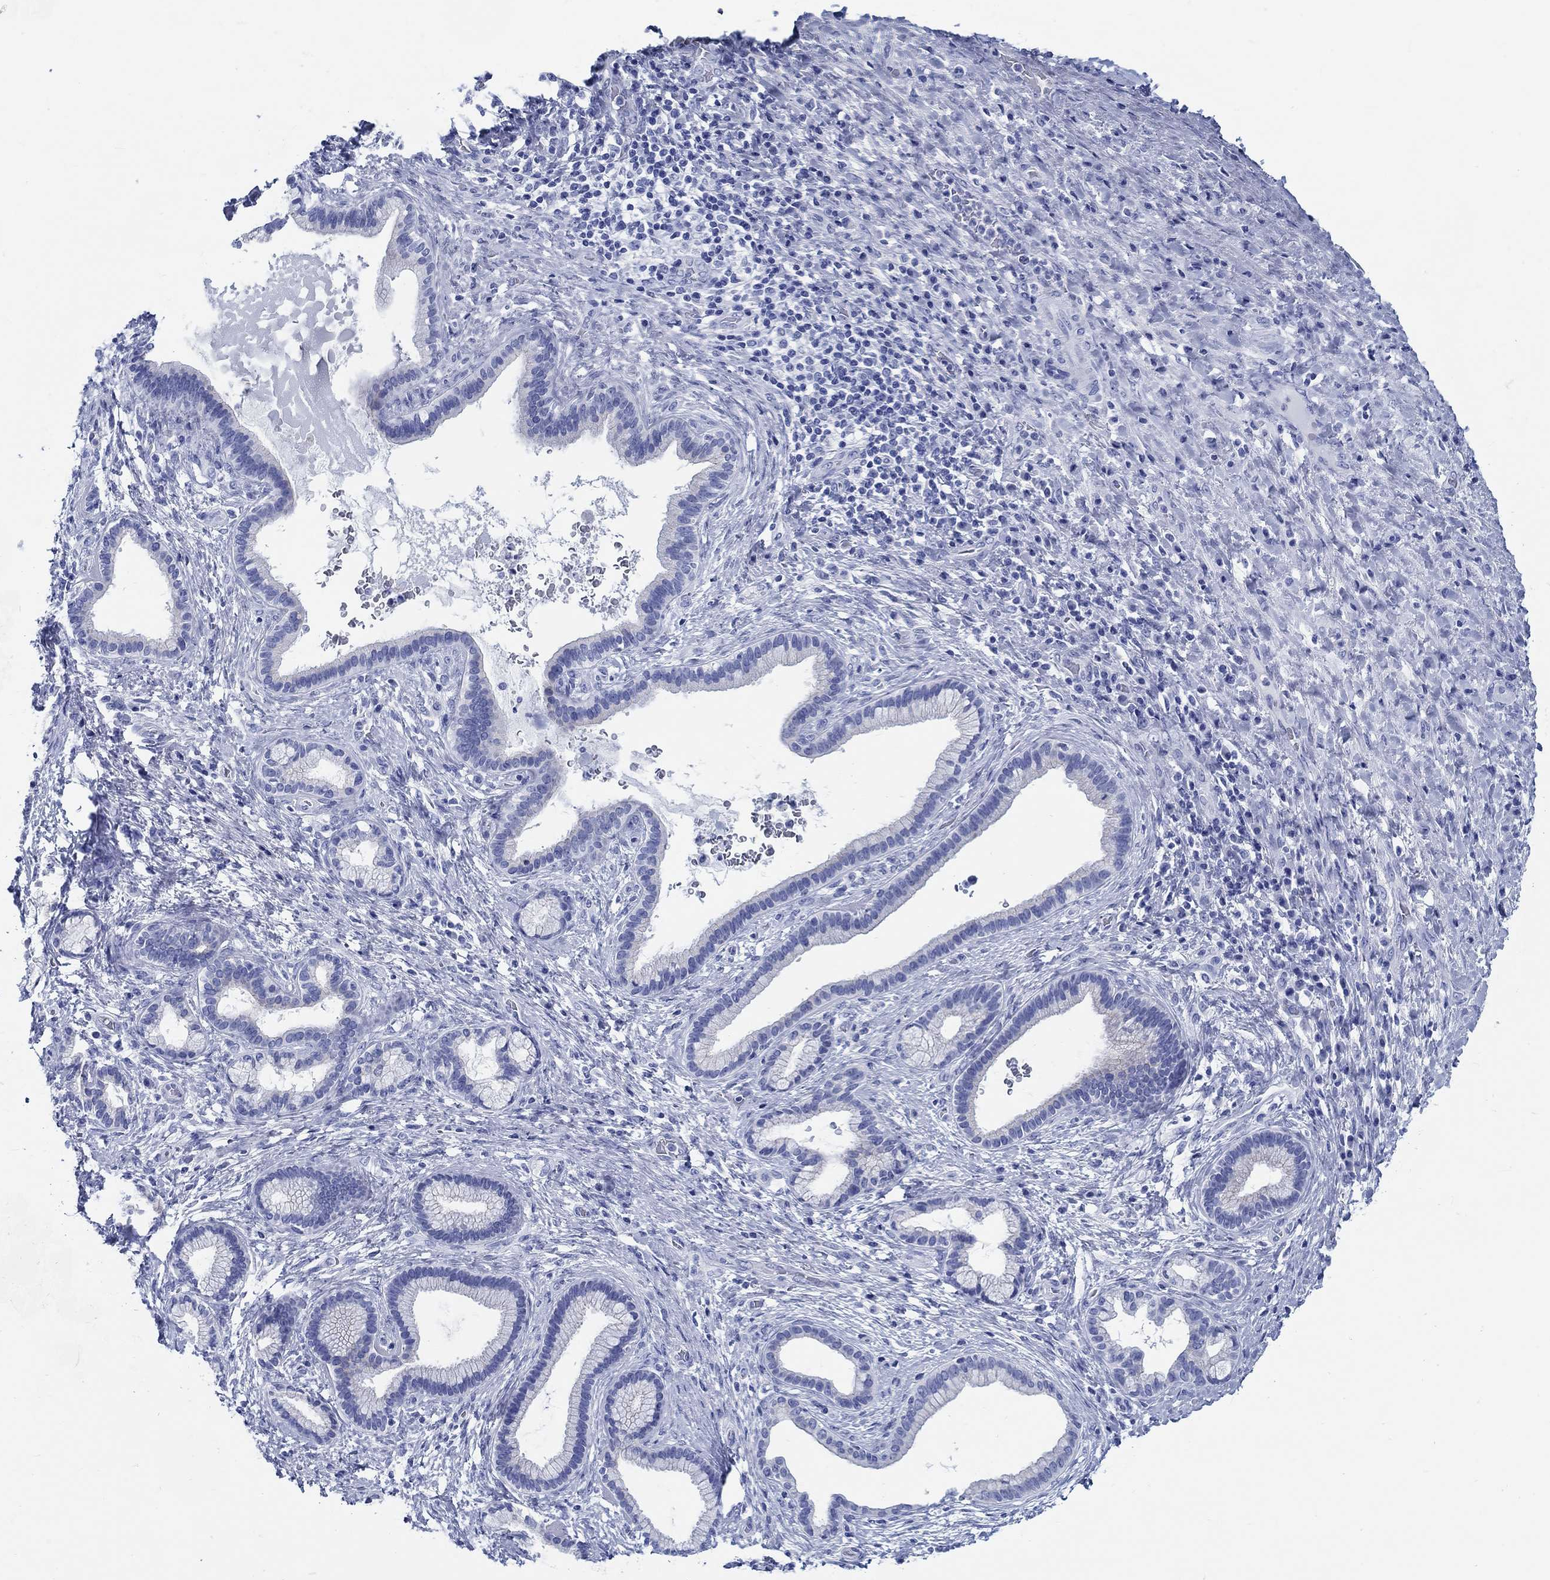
{"staining": {"intensity": "negative", "quantity": "none", "location": "none"}, "tissue": "liver cancer", "cell_type": "Tumor cells", "image_type": "cancer", "snomed": [{"axis": "morphology", "description": "Cholangiocarcinoma"}, {"axis": "topography", "description": "Liver"}], "caption": "Tumor cells are negative for protein expression in human liver cancer. (DAB immunohistochemistry, high magnification).", "gene": "RD3L", "patient": {"sex": "female", "age": 73}}